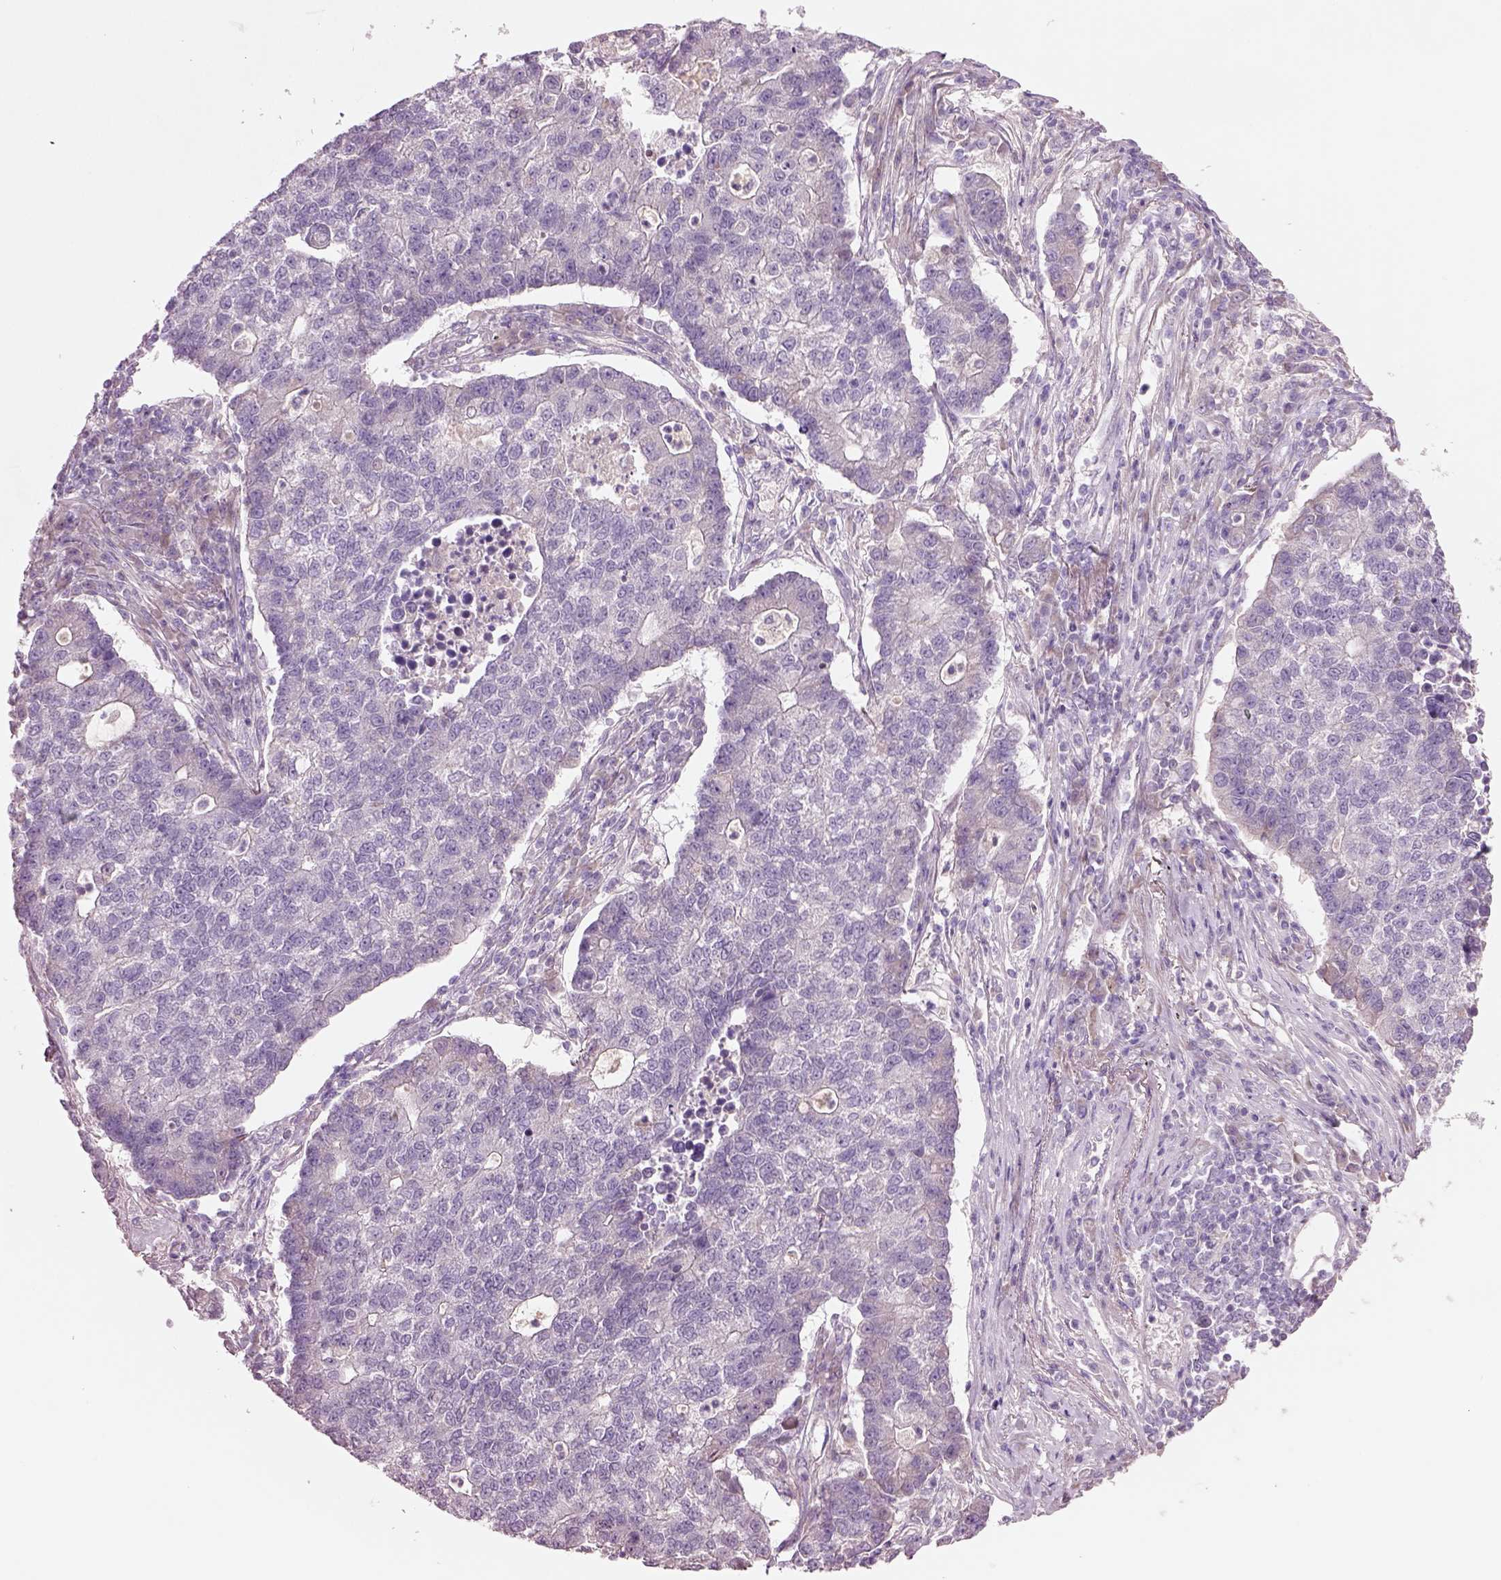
{"staining": {"intensity": "negative", "quantity": "none", "location": "none"}, "tissue": "lung cancer", "cell_type": "Tumor cells", "image_type": "cancer", "snomed": [{"axis": "morphology", "description": "Adenocarcinoma, NOS"}, {"axis": "topography", "description": "Lung"}], "caption": "This is a image of immunohistochemistry staining of lung cancer (adenocarcinoma), which shows no staining in tumor cells. Brightfield microscopy of IHC stained with DAB (3,3'-diaminobenzidine) (brown) and hematoxylin (blue), captured at high magnification.", "gene": "PLPP7", "patient": {"sex": "male", "age": 57}}